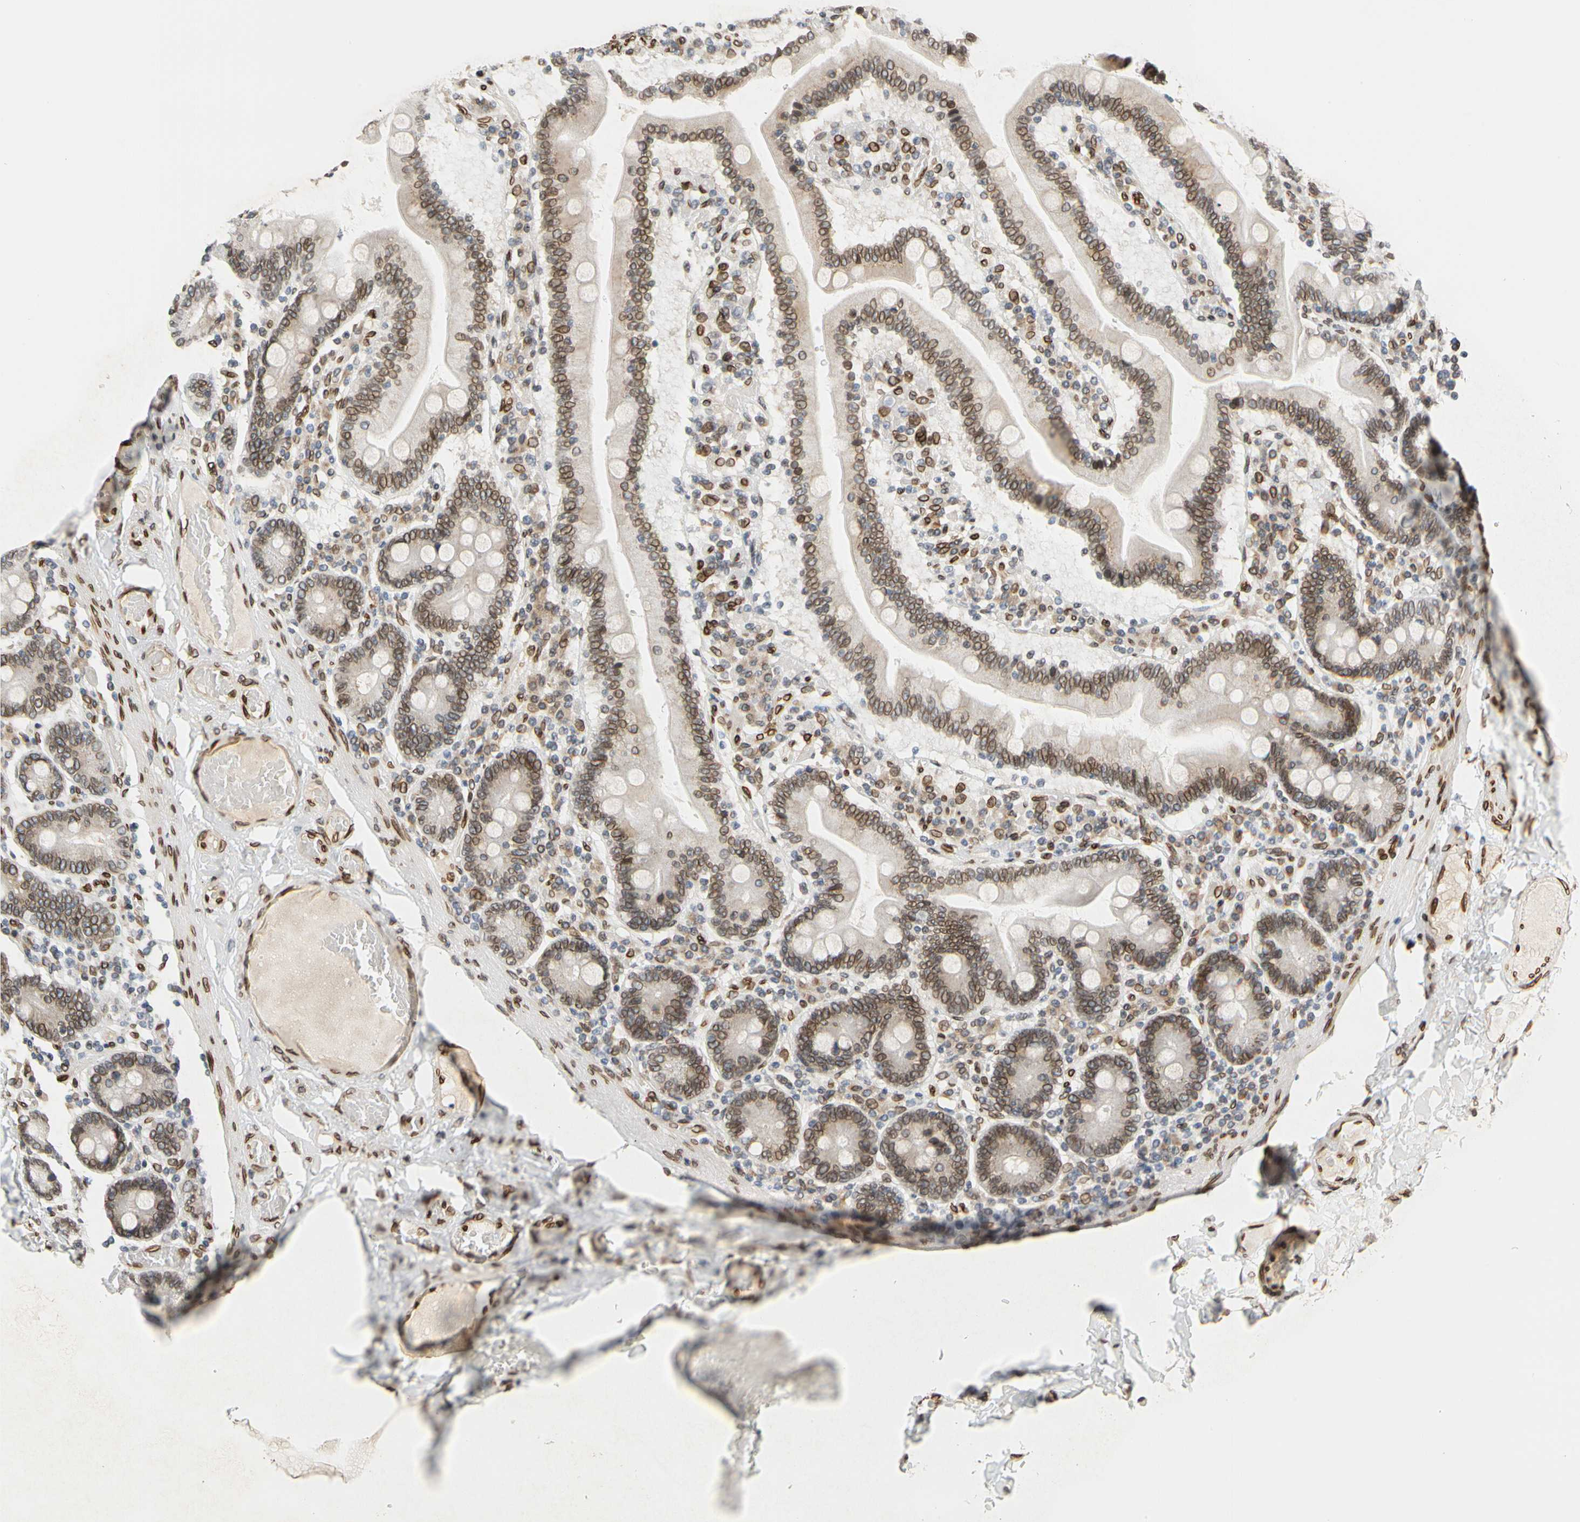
{"staining": {"intensity": "strong", "quantity": ">75%", "location": "cytoplasmic/membranous,nuclear"}, "tissue": "duodenum", "cell_type": "Glandular cells", "image_type": "normal", "snomed": [{"axis": "morphology", "description": "Normal tissue, NOS"}, {"axis": "topography", "description": "Duodenum"}], "caption": "A high amount of strong cytoplasmic/membranous,nuclear expression is seen in approximately >75% of glandular cells in unremarkable duodenum.", "gene": "SUN1", "patient": {"sex": "male", "age": 66}}